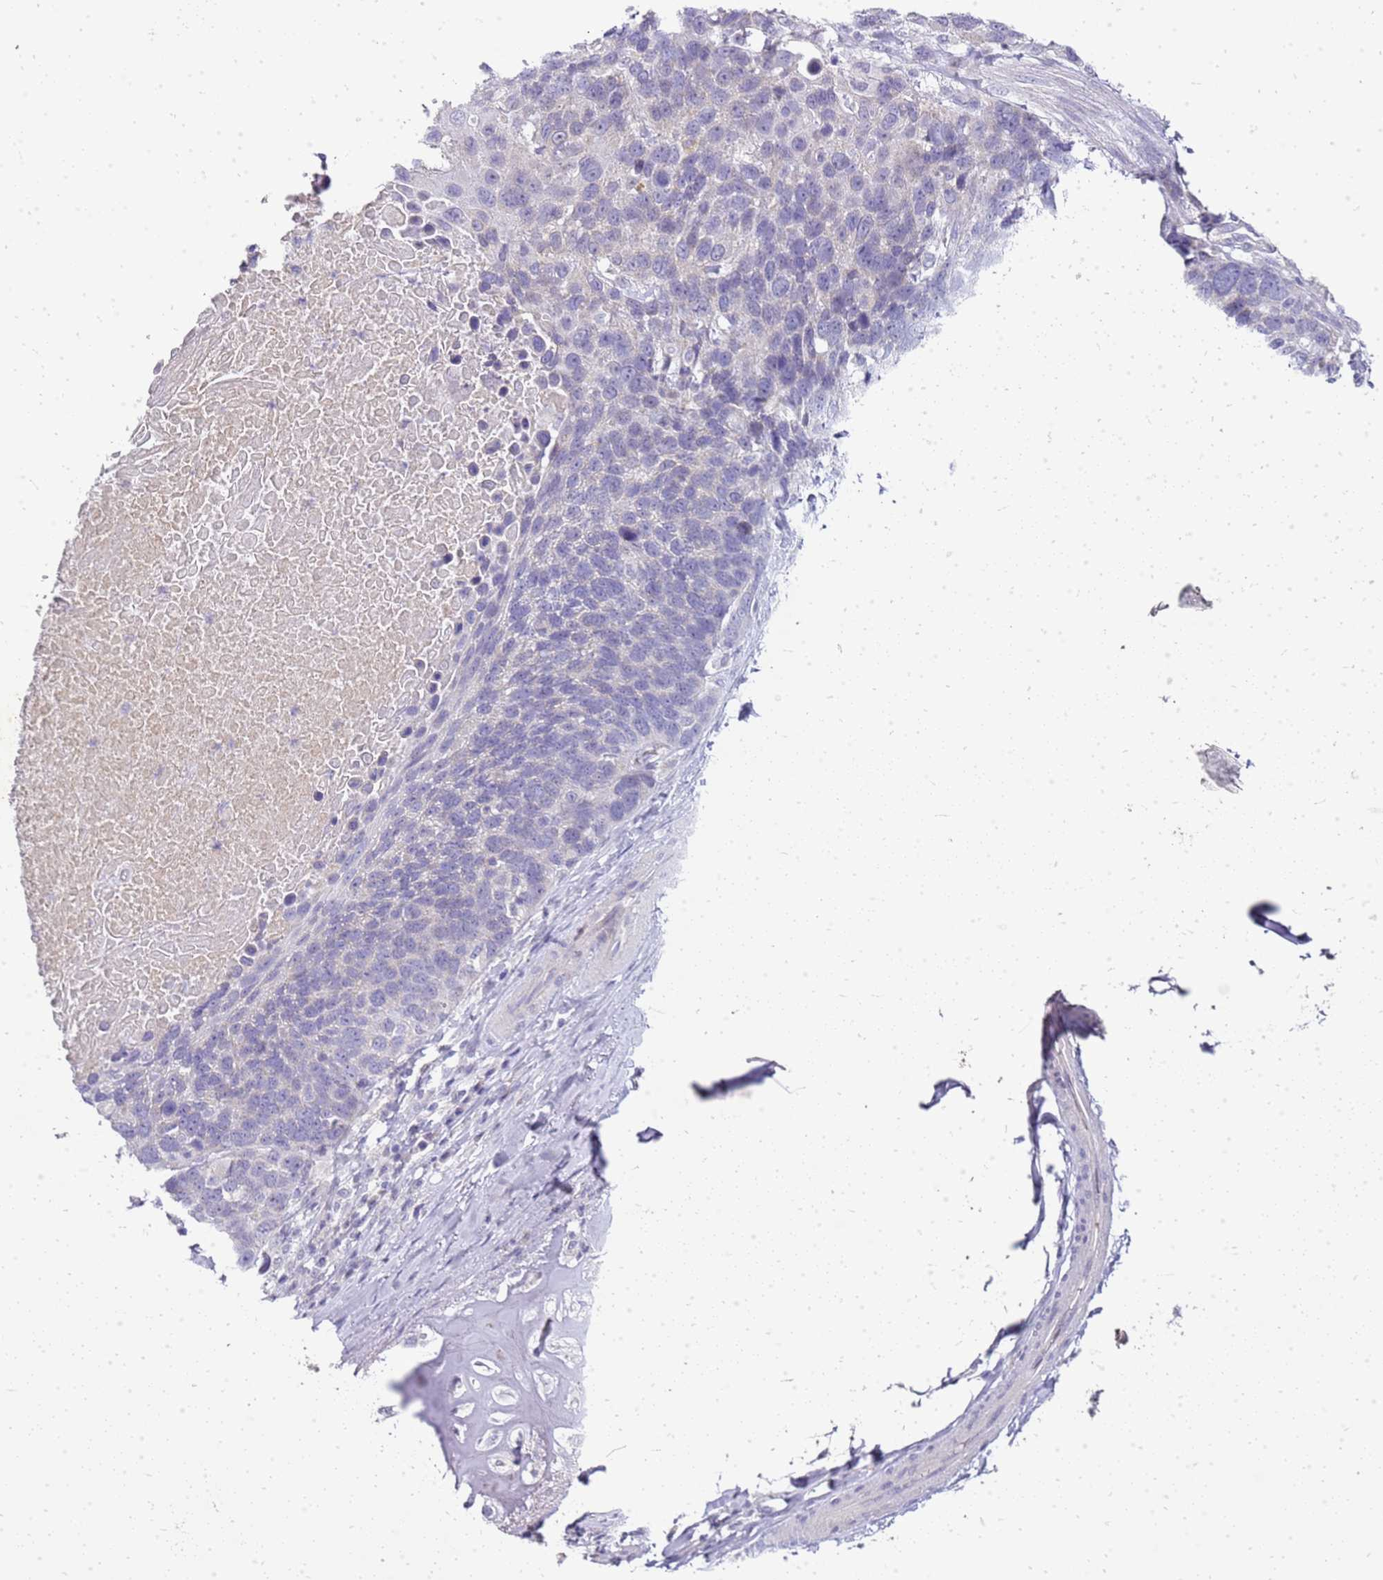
{"staining": {"intensity": "negative", "quantity": "none", "location": "none"}, "tissue": "lung cancer", "cell_type": "Tumor cells", "image_type": "cancer", "snomed": [{"axis": "morphology", "description": "Squamous cell carcinoma, NOS"}, {"axis": "topography", "description": "Lung"}], "caption": "DAB immunohistochemical staining of human lung cancer displays no significant expression in tumor cells.", "gene": "FABP2", "patient": {"sex": "male", "age": 66}}